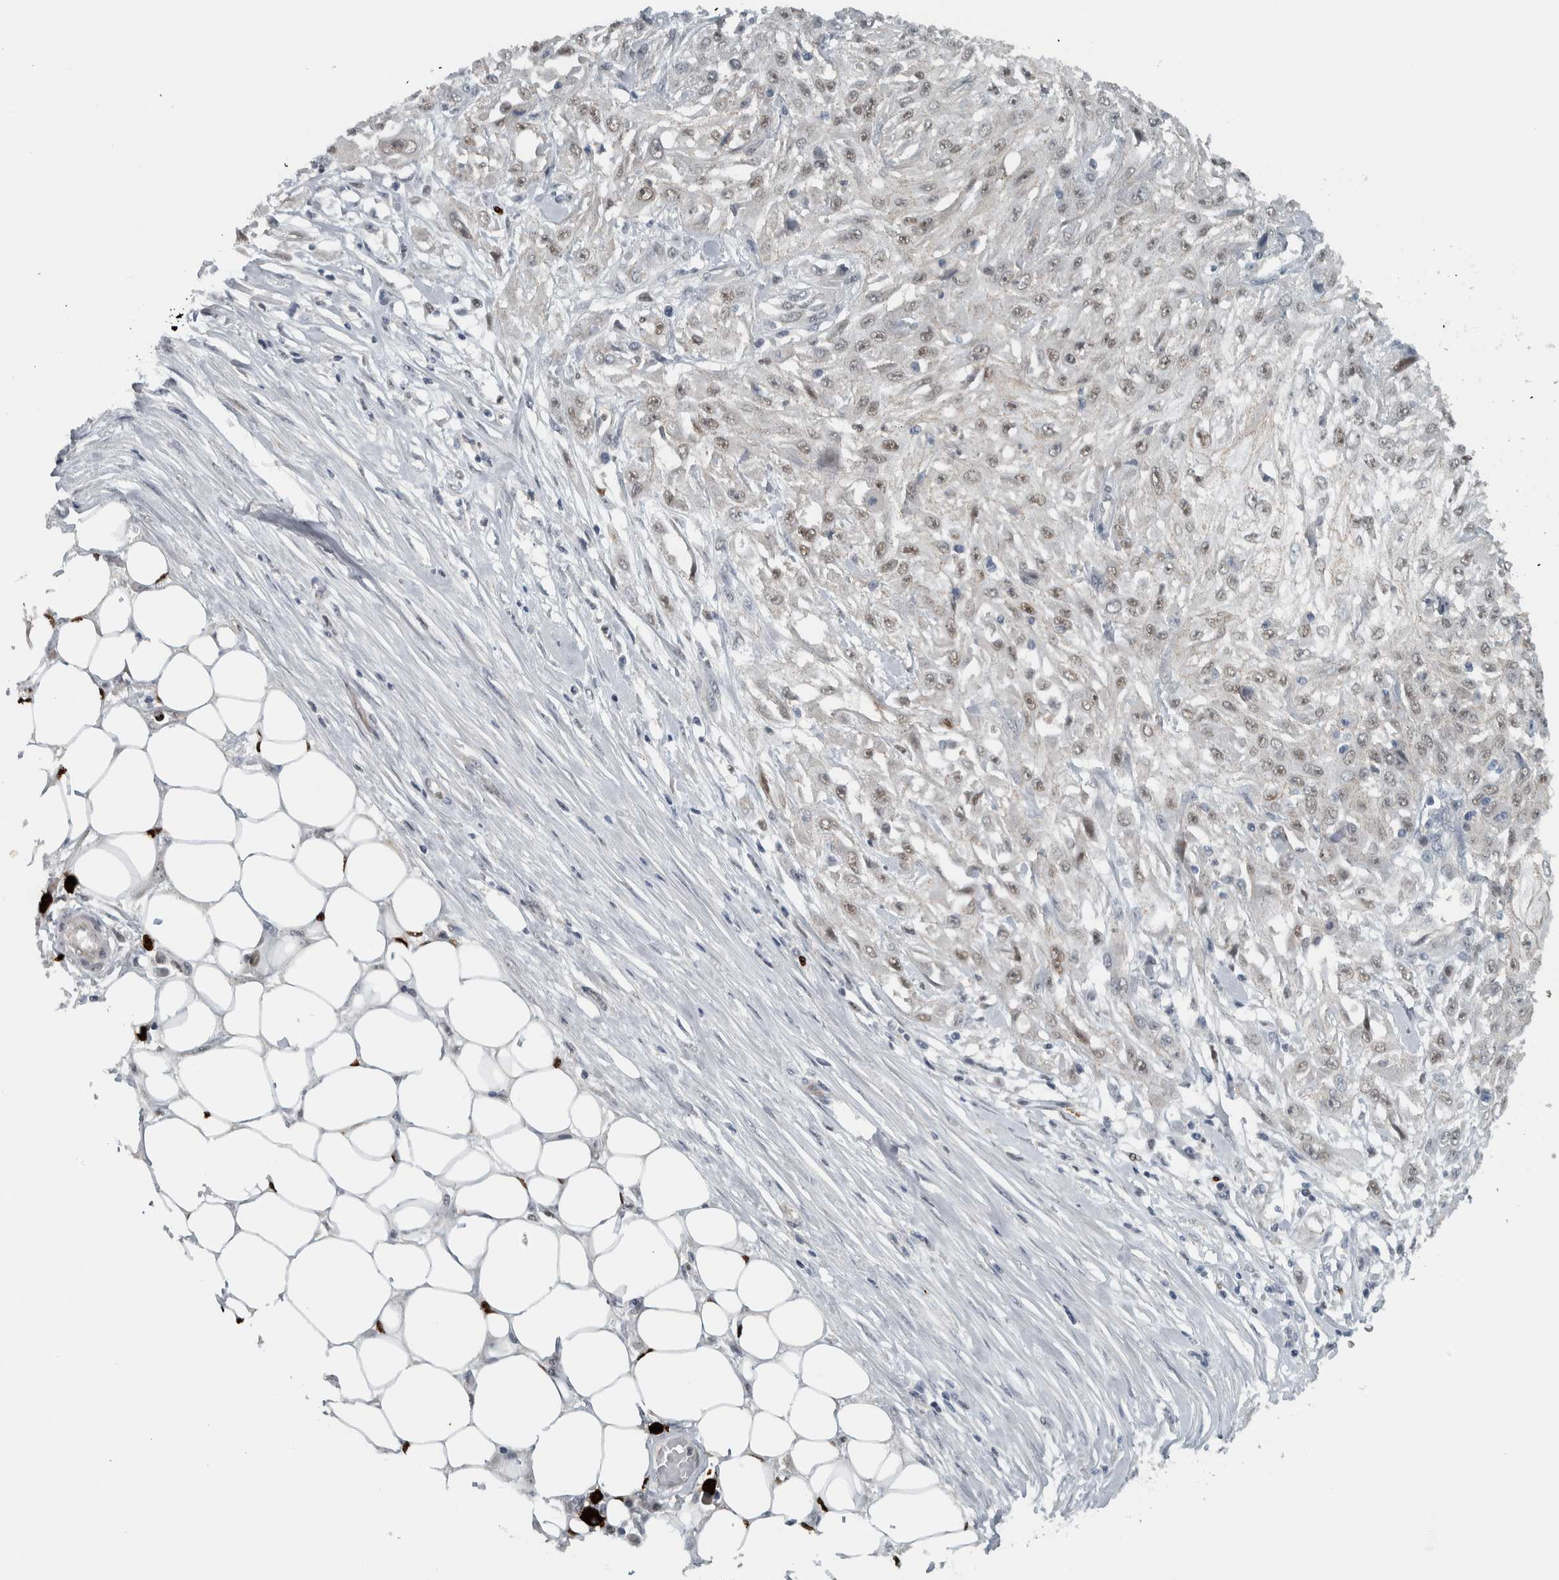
{"staining": {"intensity": "weak", "quantity": ">75%", "location": "nuclear"}, "tissue": "skin cancer", "cell_type": "Tumor cells", "image_type": "cancer", "snomed": [{"axis": "morphology", "description": "Squamous cell carcinoma, NOS"}, {"axis": "morphology", "description": "Squamous cell carcinoma, metastatic, NOS"}, {"axis": "topography", "description": "Skin"}, {"axis": "topography", "description": "Lymph node"}], "caption": "Immunohistochemical staining of human metastatic squamous cell carcinoma (skin) shows low levels of weak nuclear expression in approximately >75% of tumor cells.", "gene": "ADPRM", "patient": {"sex": "male", "age": 75}}